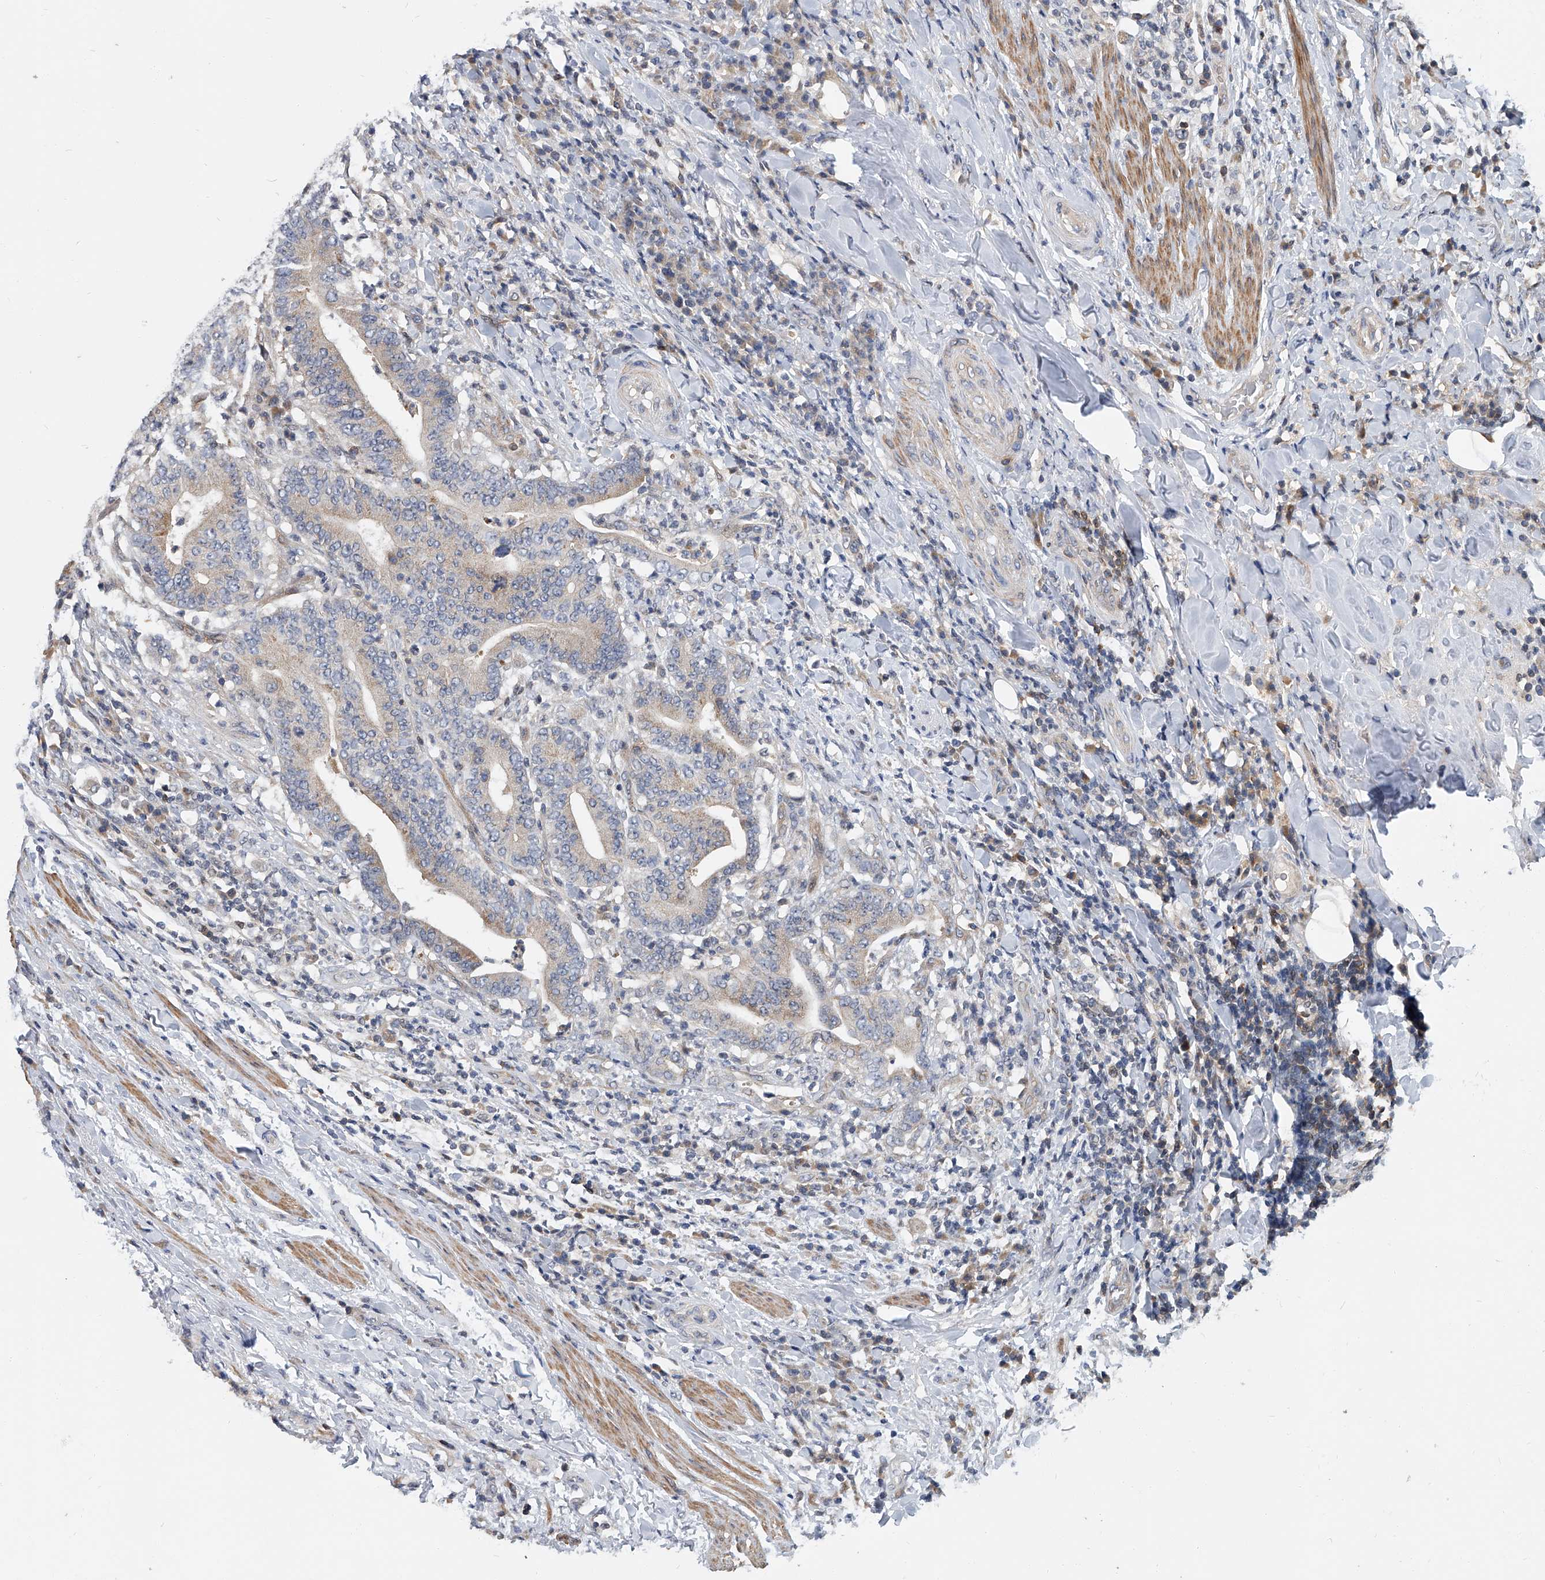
{"staining": {"intensity": "weak", "quantity": "25%-75%", "location": "cytoplasmic/membranous"}, "tissue": "colorectal cancer", "cell_type": "Tumor cells", "image_type": "cancer", "snomed": [{"axis": "morphology", "description": "Adenocarcinoma, NOS"}, {"axis": "topography", "description": "Colon"}], "caption": "Protein staining by immunohistochemistry (IHC) exhibits weak cytoplasmic/membranous staining in approximately 25%-75% of tumor cells in adenocarcinoma (colorectal).", "gene": "CD200", "patient": {"sex": "female", "age": 66}}